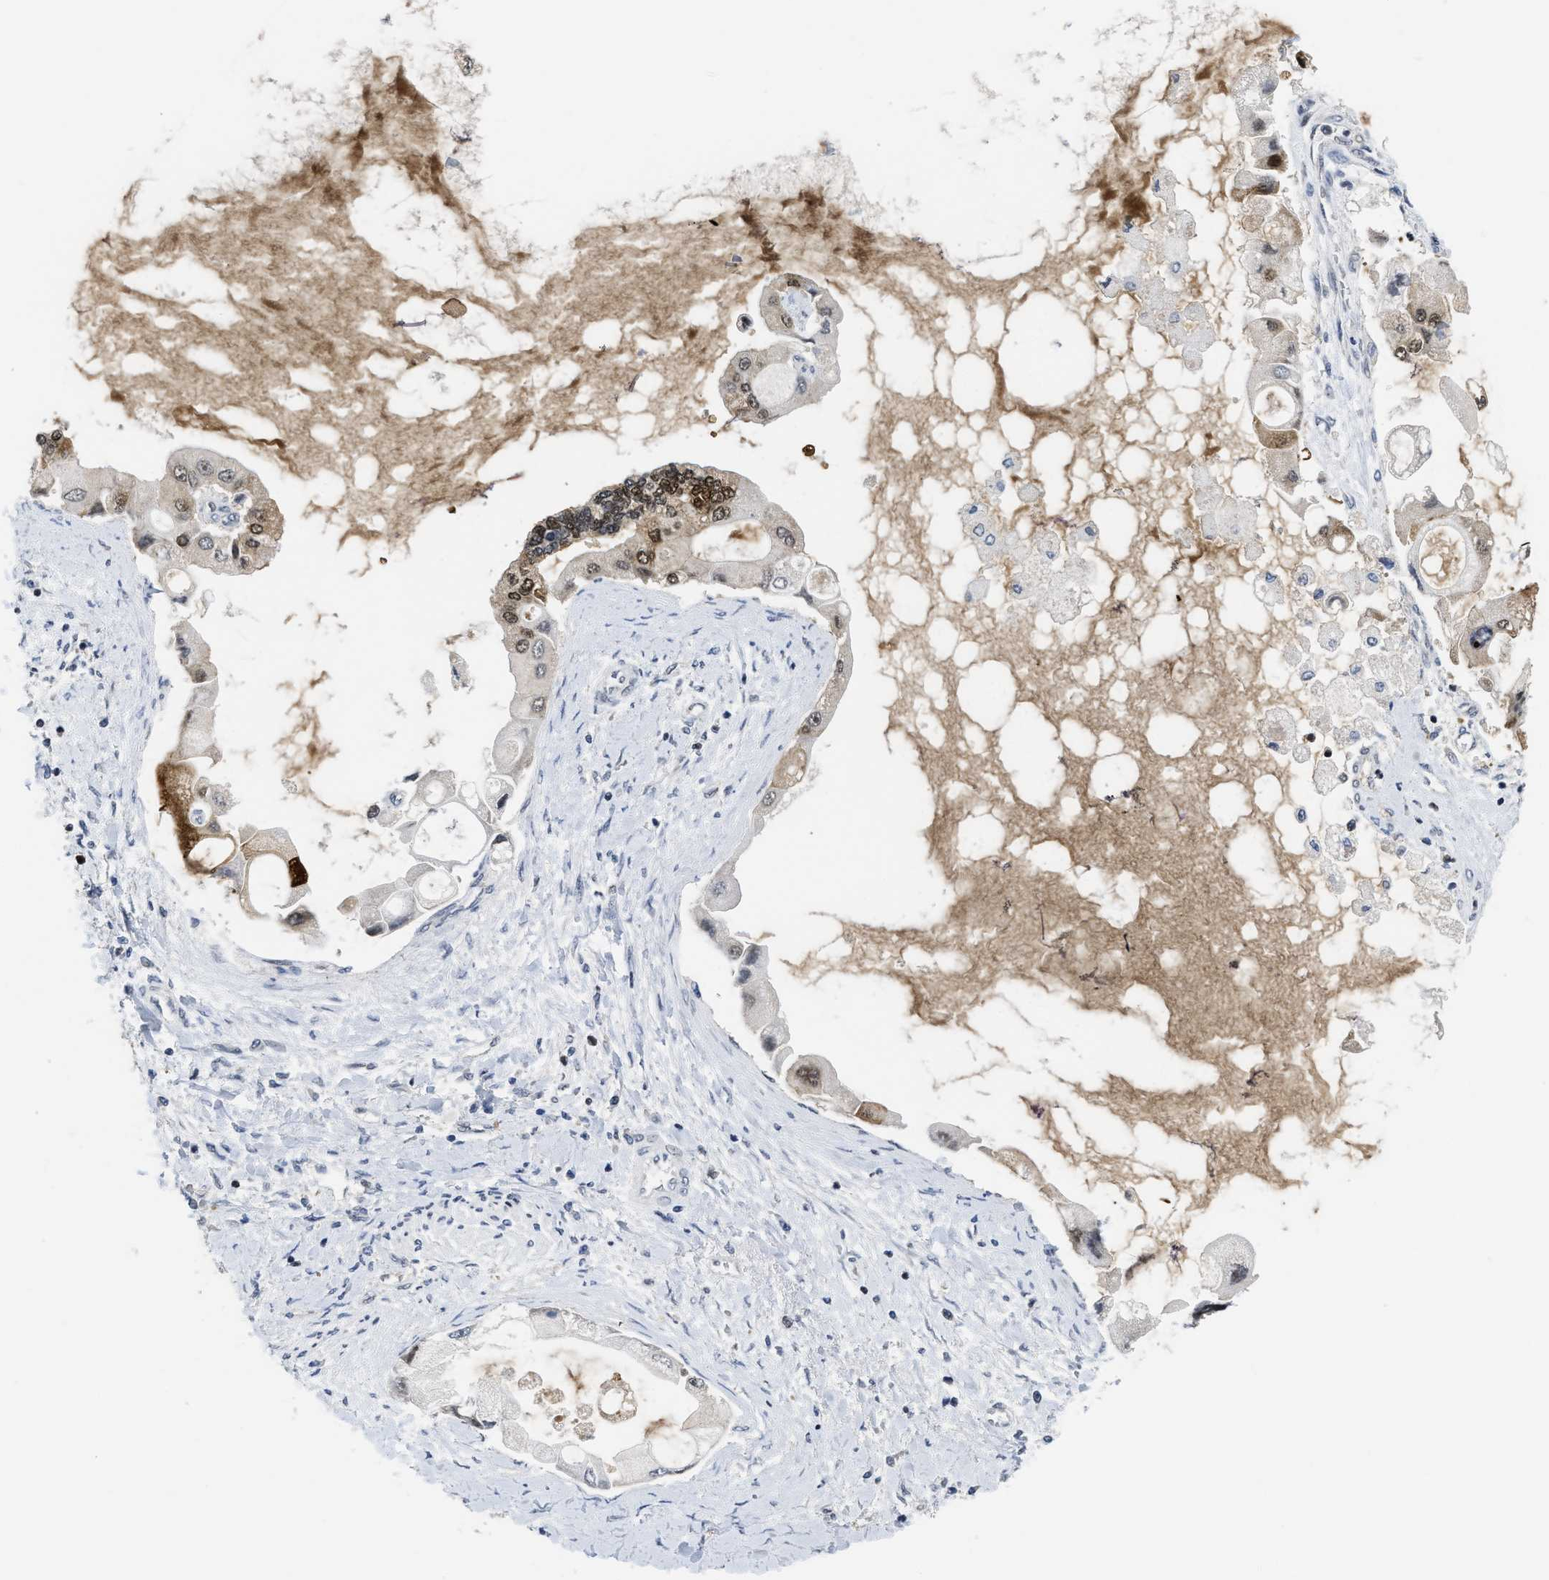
{"staining": {"intensity": "moderate", "quantity": "25%-75%", "location": "cytoplasmic/membranous,nuclear"}, "tissue": "liver cancer", "cell_type": "Tumor cells", "image_type": "cancer", "snomed": [{"axis": "morphology", "description": "Cholangiocarcinoma"}, {"axis": "topography", "description": "Liver"}], "caption": "Immunohistochemistry (IHC) (DAB) staining of cholangiocarcinoma (liver) exhibits moderate cytoplasmic/membranous and nuclear protein staining in approximately 25%-75% of tumor cells.", "gene": "HIF1A", "patient": {"sex": "male", "age": 50}}